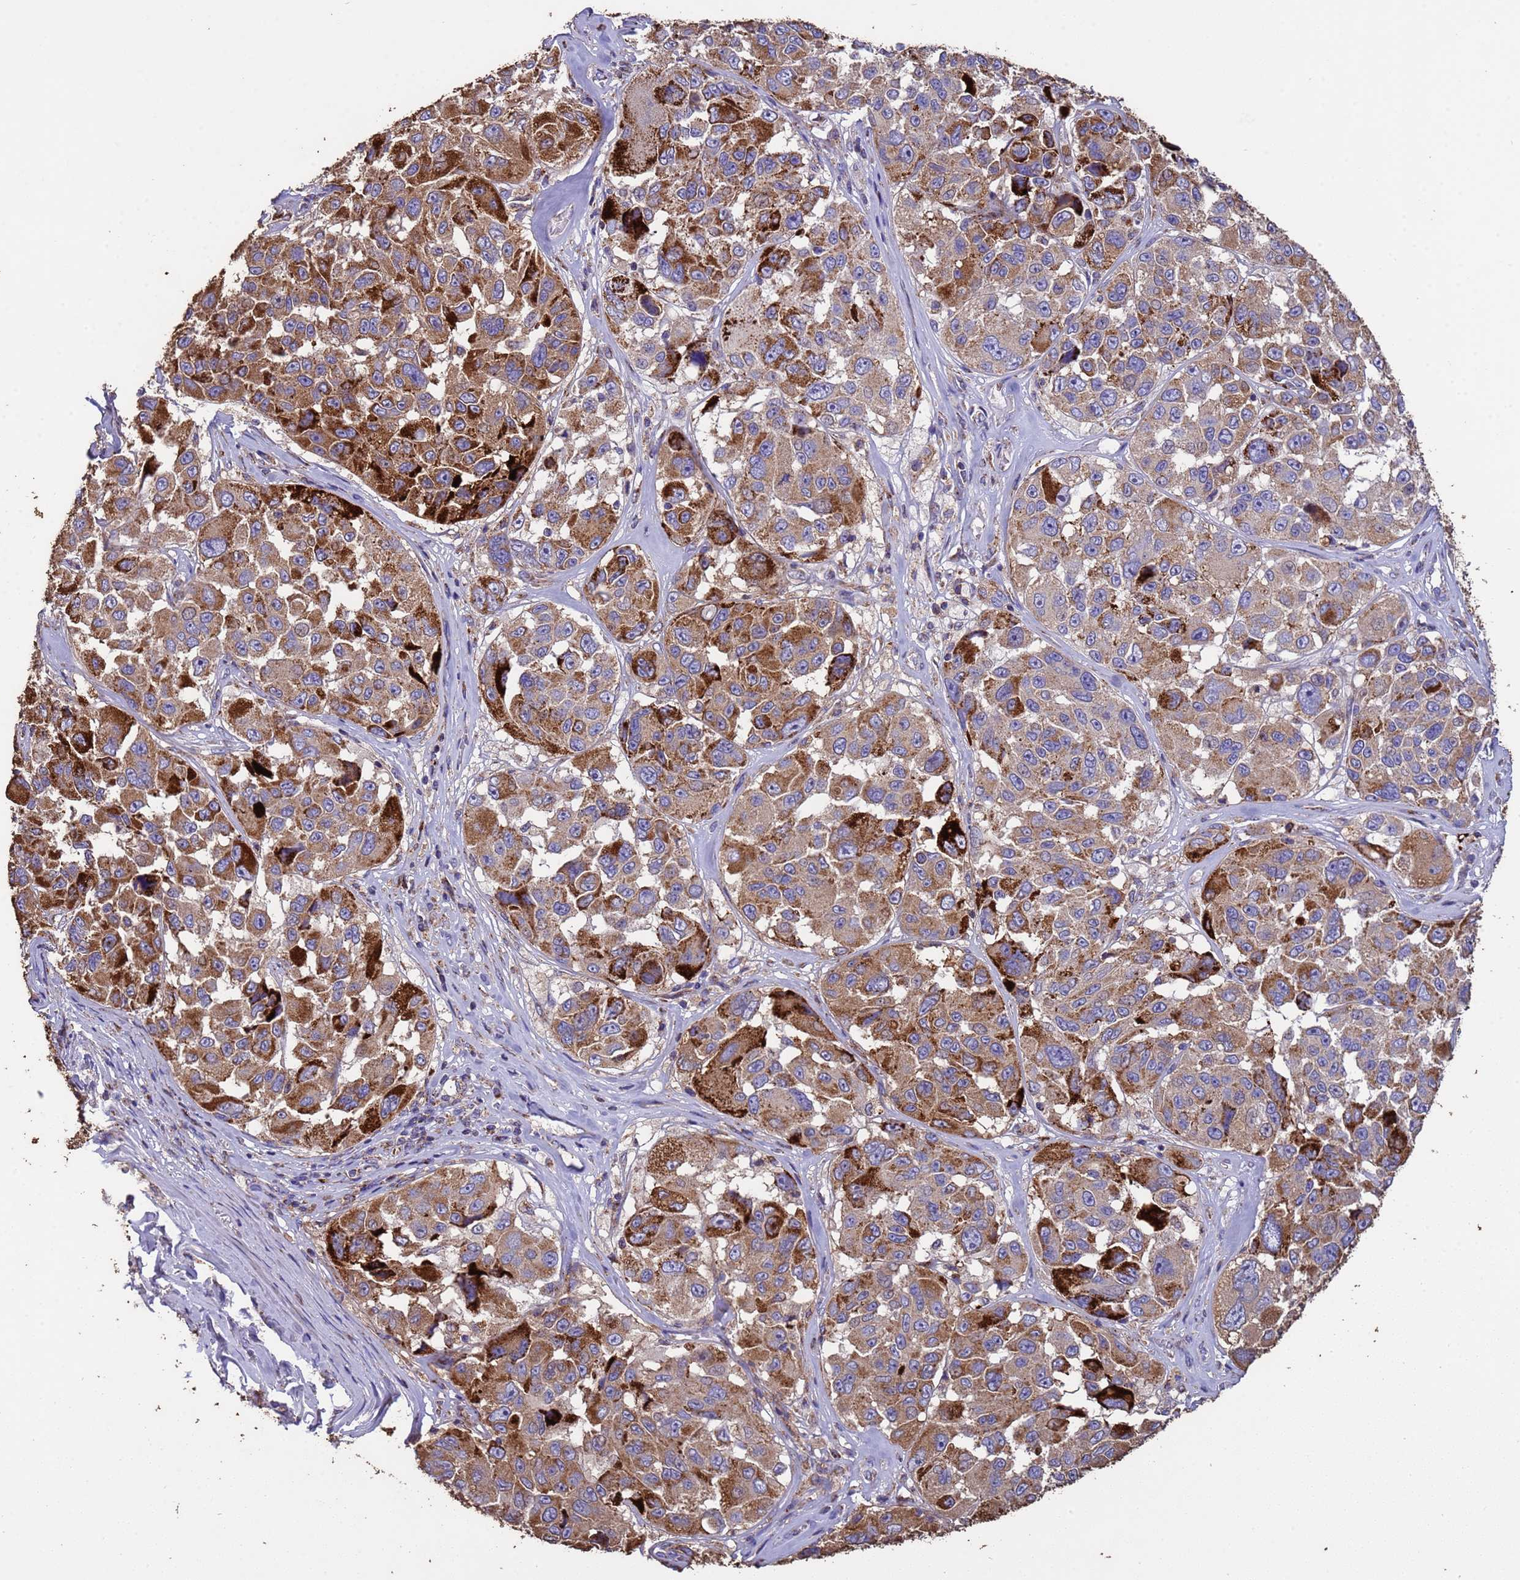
{"staining": {"intensity": "strong", "quantity": ">75%", "location": "cytoplasmic/membranous"}, "tissue": "melanoma", "cell_type": "Tumor cells", "image_type": "cancer", "snomed": [{"axis": "morphology", "description": "Malignant melanoma, NOS"}, {"axis": "topography", "description": "Skin"}], "caption": "This photomicrograph exhibits immunohistochemistry (IHC) staining of human malignant melanoma, with high strong cytoplasmic/membranous staining in approximately >75% of tumor cells.", "gene": "ZNFX1", "patient": {"sex": "female", "age": 66}}